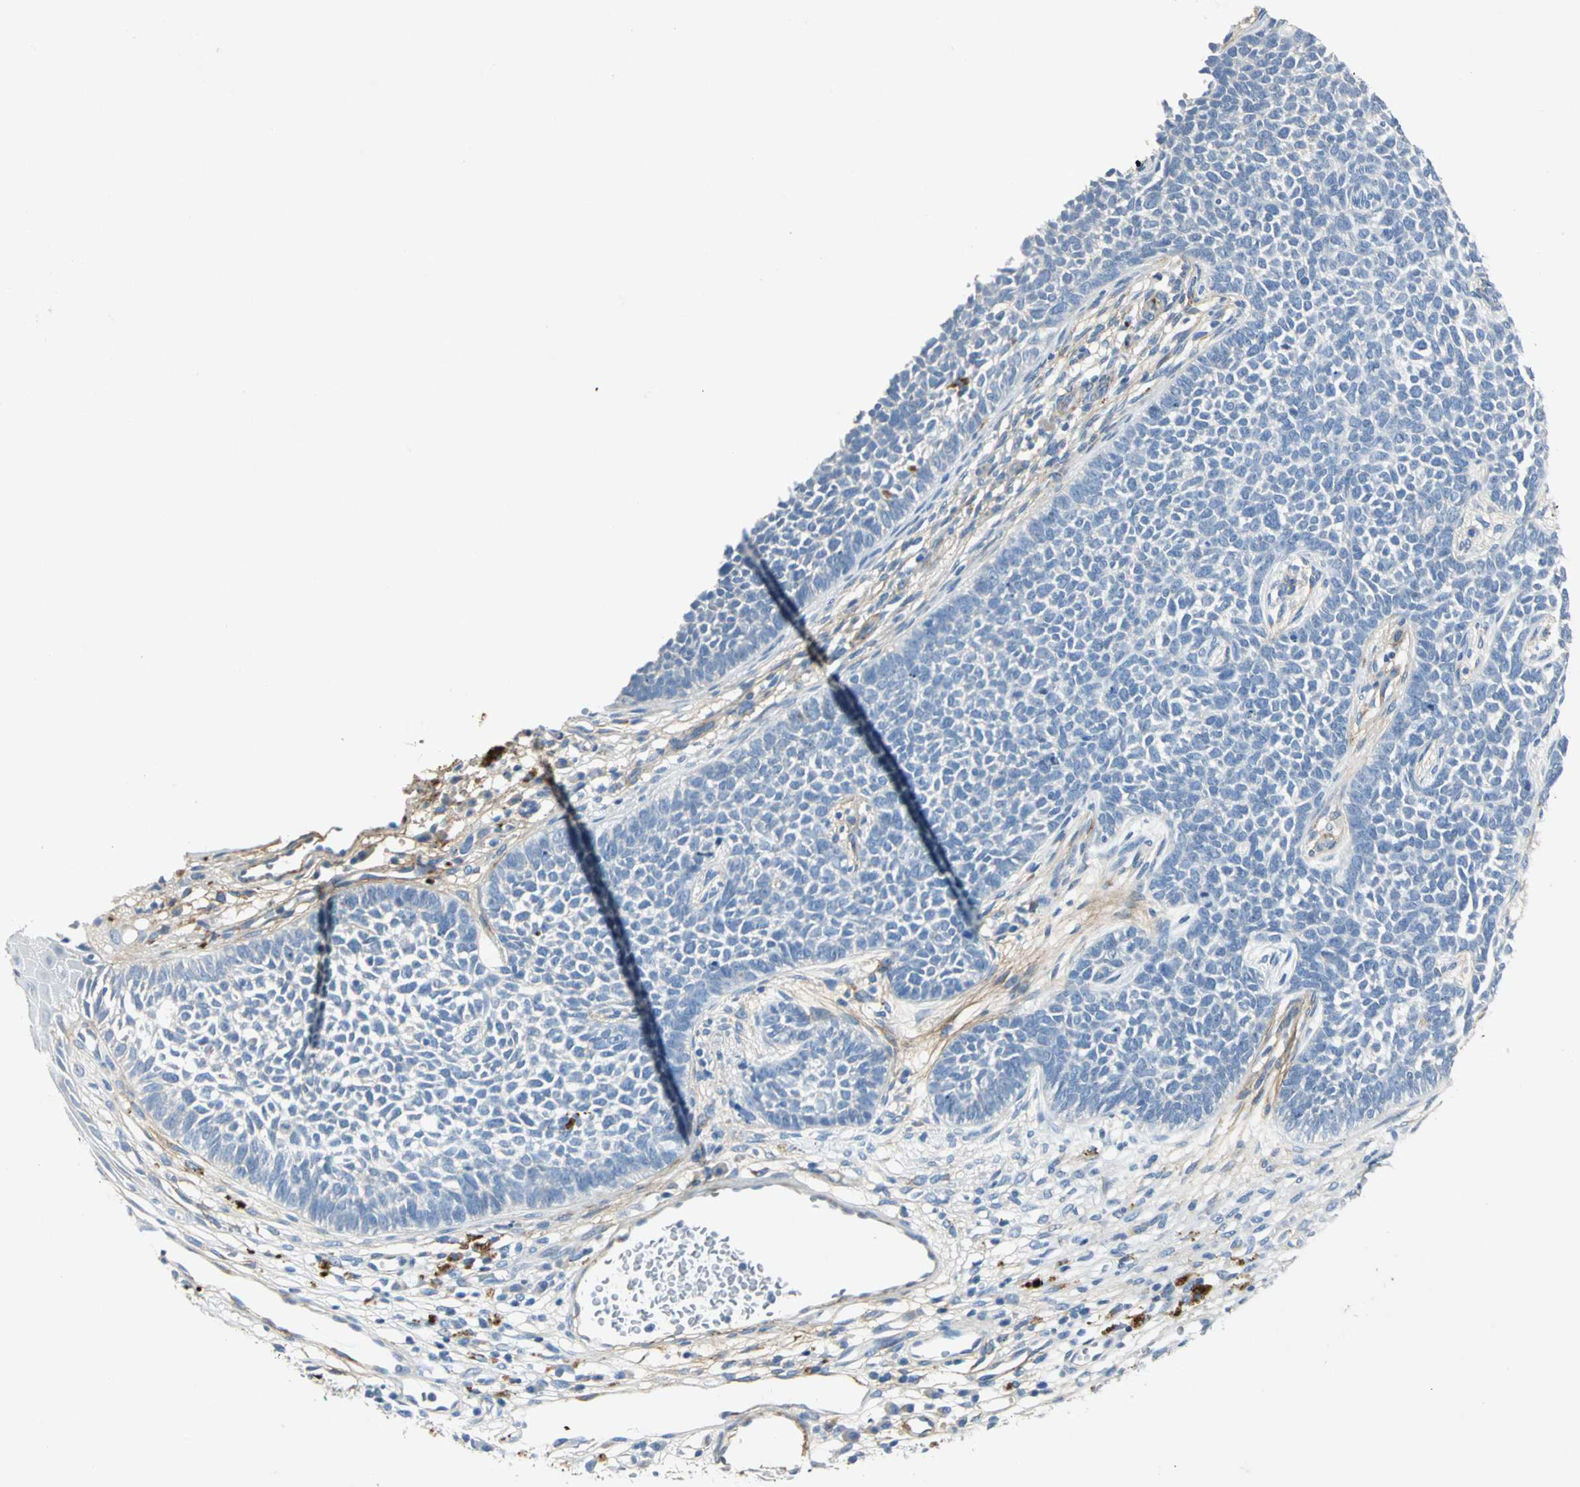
{"staining": {"intensity": "negative", "quantity": "none", "location": "none"}, "tissue": "skin cancer", "cell_type": "Tumor cells", "image_type": "cancer", "snomed": [{"axis": "morphology", "description": "Basal cell carcinoma"}, {"axis": "topography", "description": "Skin"}], "caption": "High power microscopy photomicrograph of an immunohistochemistry (IHC) image of skin cancer, revealing no significant expression in tumor cells.", "gene": "EFNB3", "patient": {"sex": "female", "age": 84}}